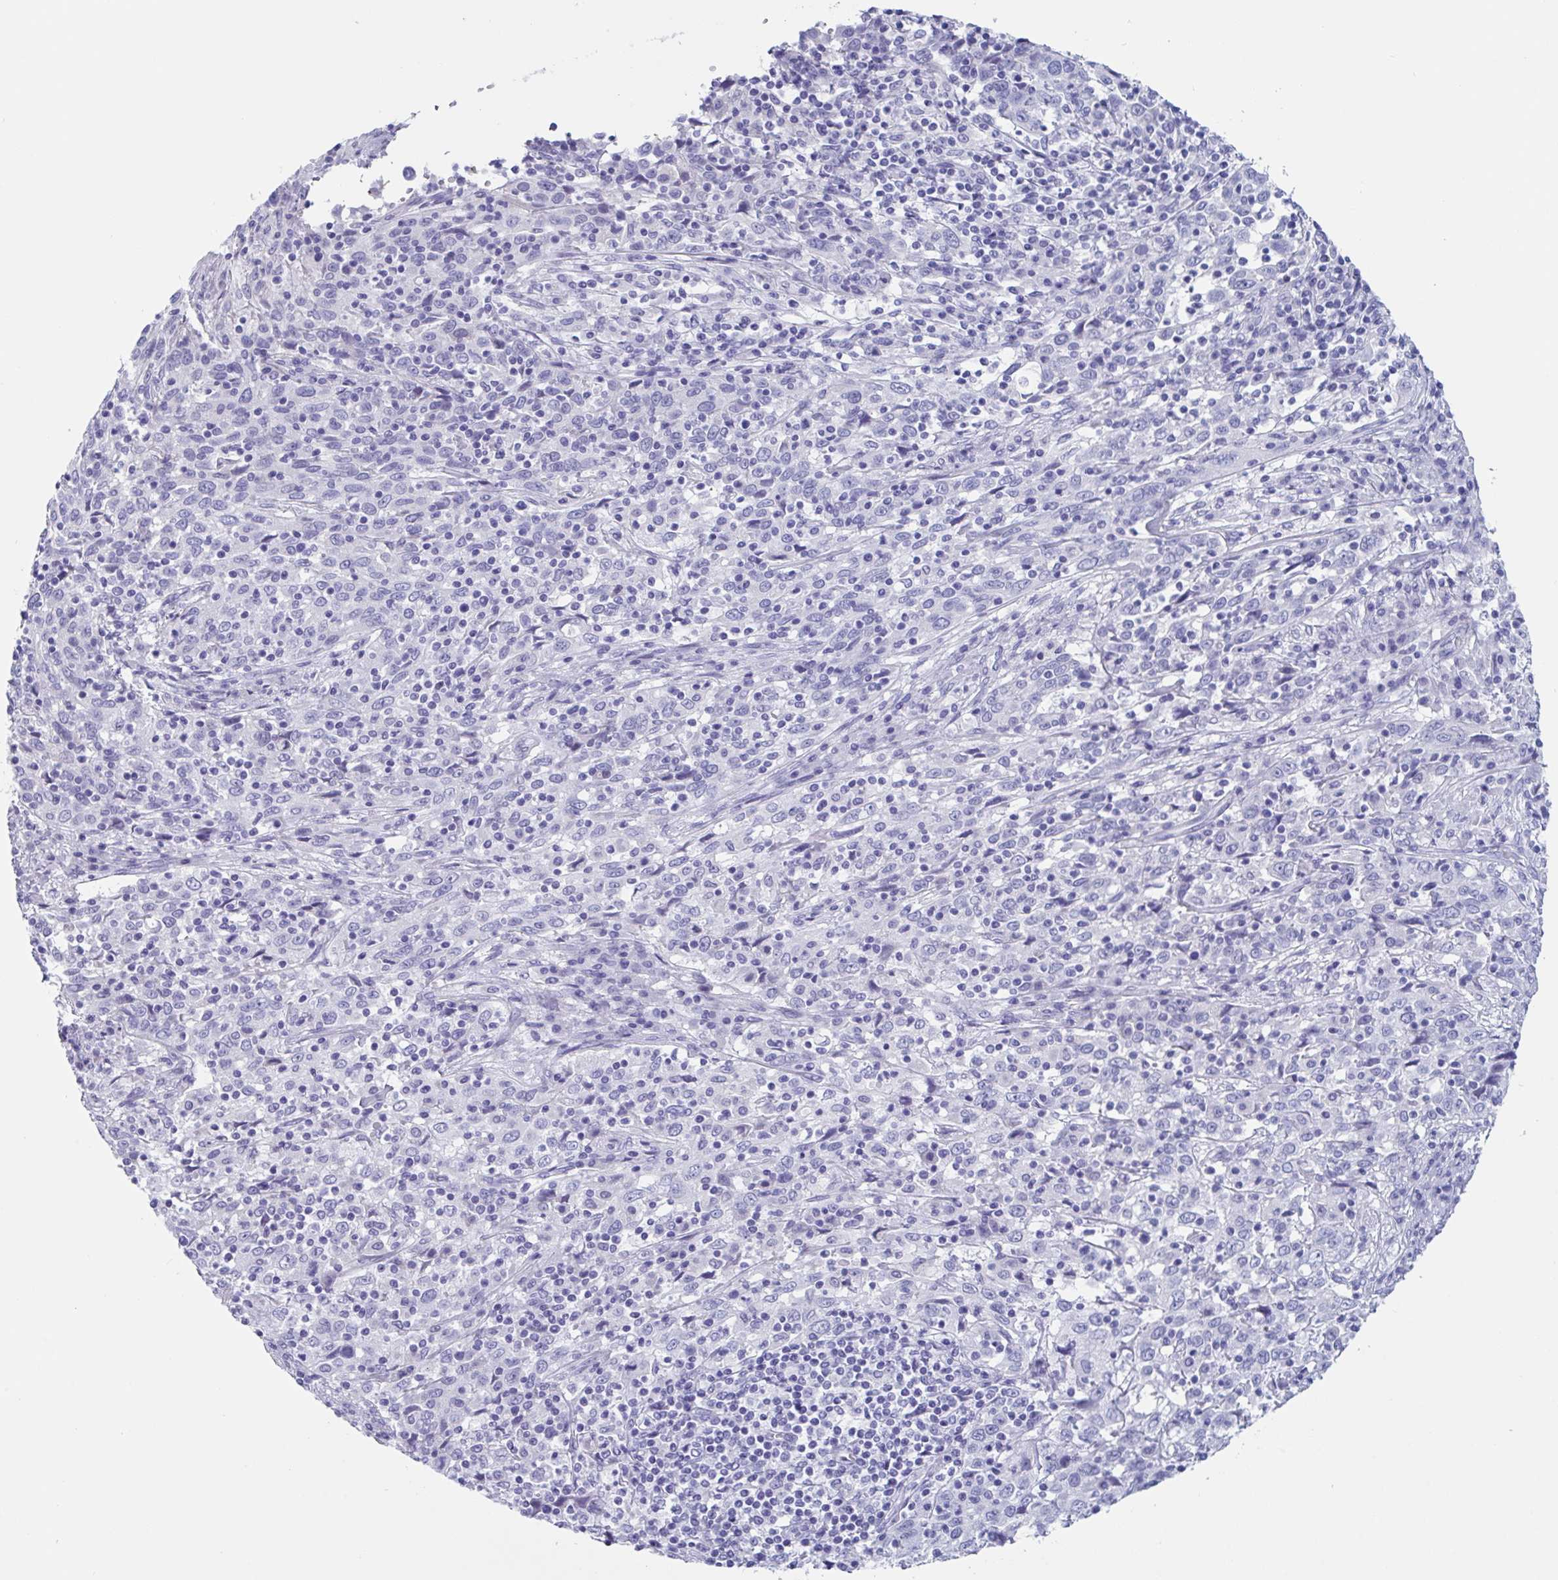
{"staining": {"intensity": "negative", "quantity": "none", "location": "none"}, "tissue": "cervical cancer", "cell_type": "Tumor cells", "image_type": "cancer", "snomed": [{"axis": "morphology", "description": "Squamous cell carcinoma, NOS"}, {"axis": "topography", "description": "Cervix"}], "caption": "This is an immunohistochemistry micrograph of human cervical squamous cell carcinoma. There is no expression in tumor cells.", "gene": "ZPBP", "patient": {"sex": "female", "age": 46}}